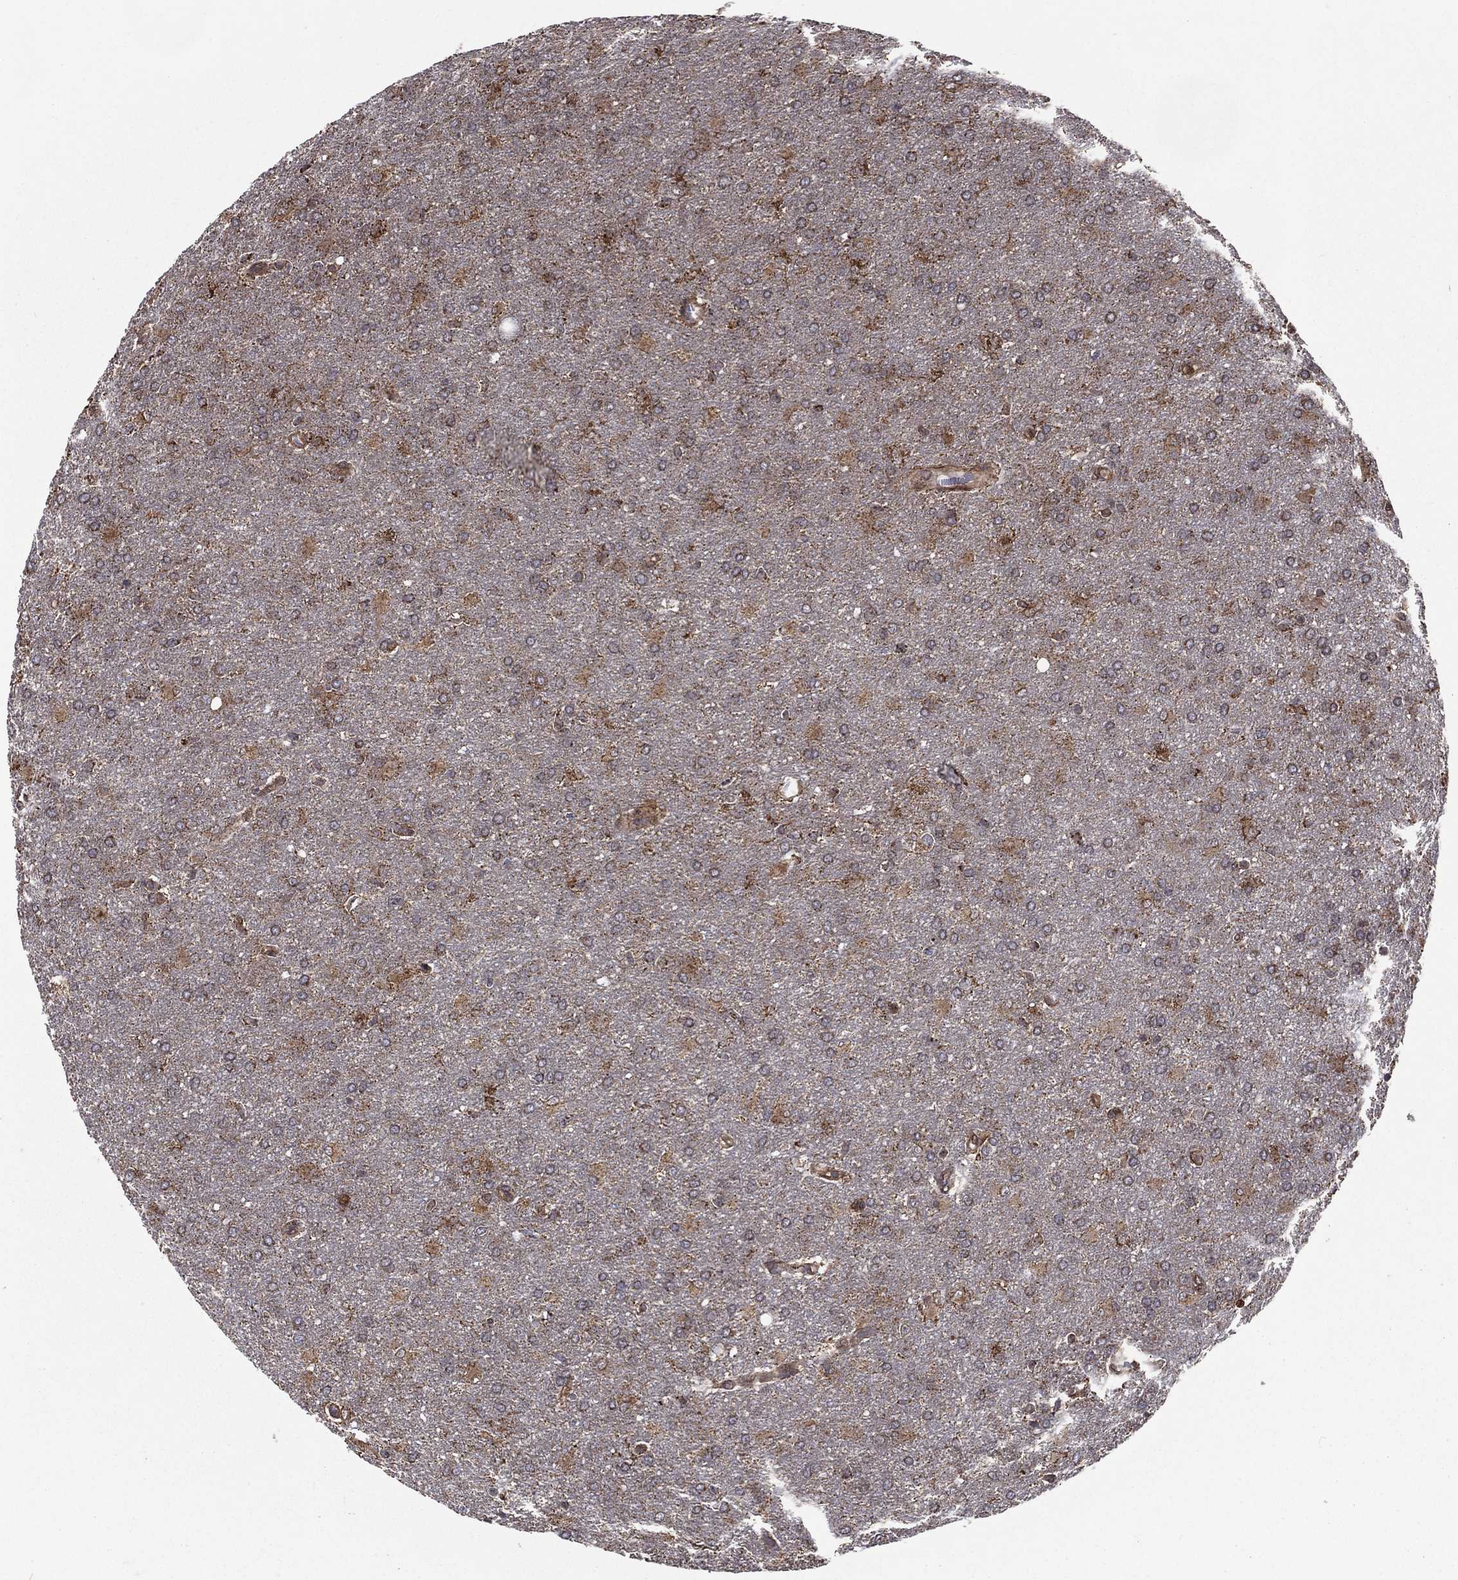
{"staining": {"intensity": "moderate", "quantity": "<25%", "location": "cytoplasmic/membranous"}, "tissue": "glioma", "cell_type": "Tumor cells", "image_type": "cancer", "snomed": [{"axis": "morphology", "description": "Glioma, malignant, High grade"}, {"axis": "topography", "description": "Brain"}], "caption": "An image of human glioma stained for a protein exhibits moderate cytoplasmic/membranous brown staining in tumor cells.", "gene": "RIGI", "patient": {"sex": "male", "age": 68}}